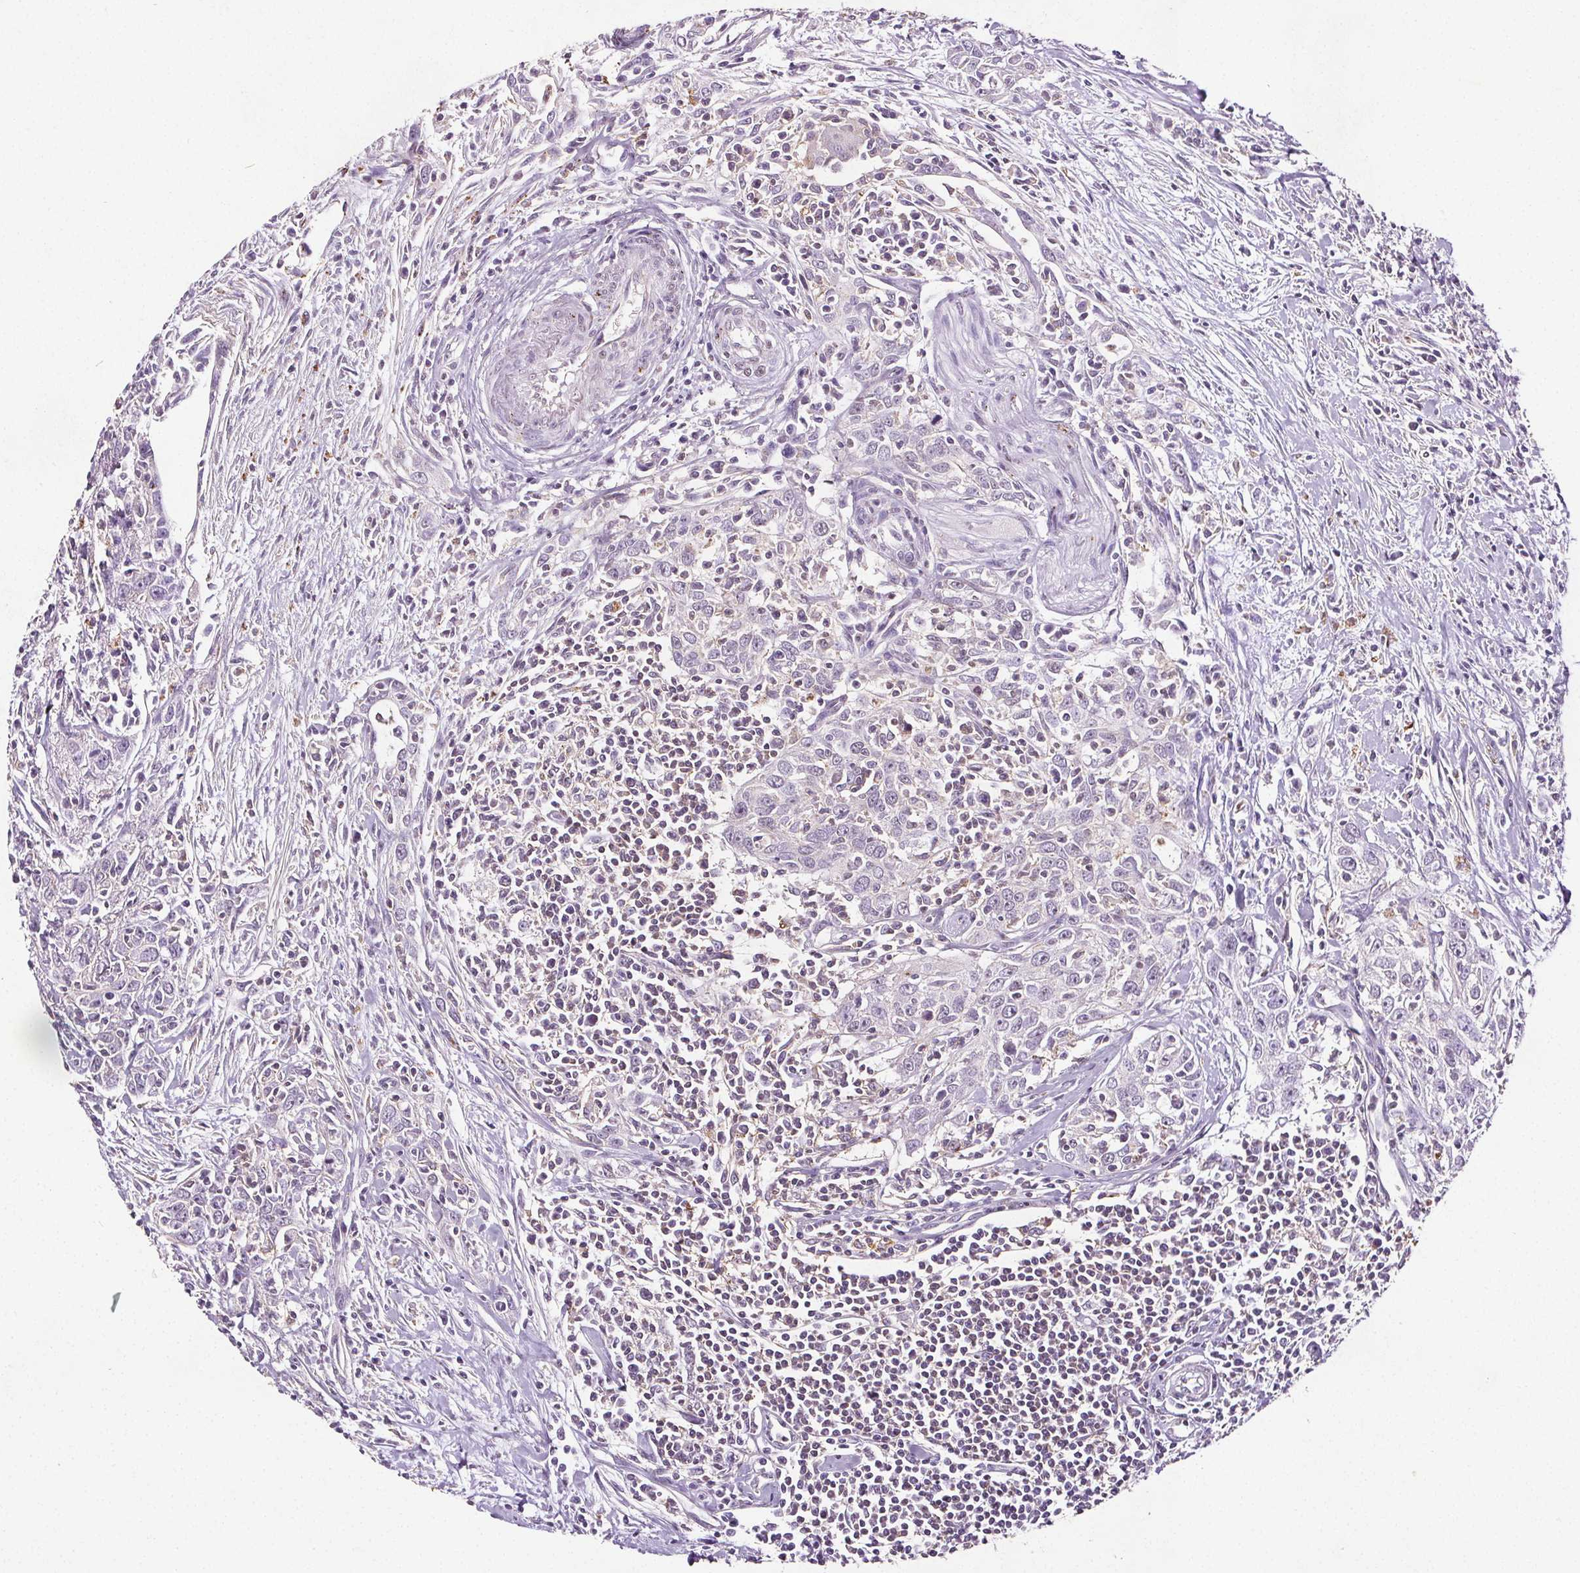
{"staining": {"intensity": "negative", "quantity": "none", "location": "none"}, "tissue": "urothelial cancer", "cell_type": "Tumor cells", "image_type": "cancer", "snomed": [{"axis": "morphology", "description": "Urothelial carcinoma, High grade"}, {"axis": "topography", "description": "Urinary bladder"}], "caption": "Immunohistochemistry of high-grade urothelial carcinoma demonstrates no positivity in tumor cells.", "gene": "C19orf84", "patient": {"sex": "male", "age": 83}}